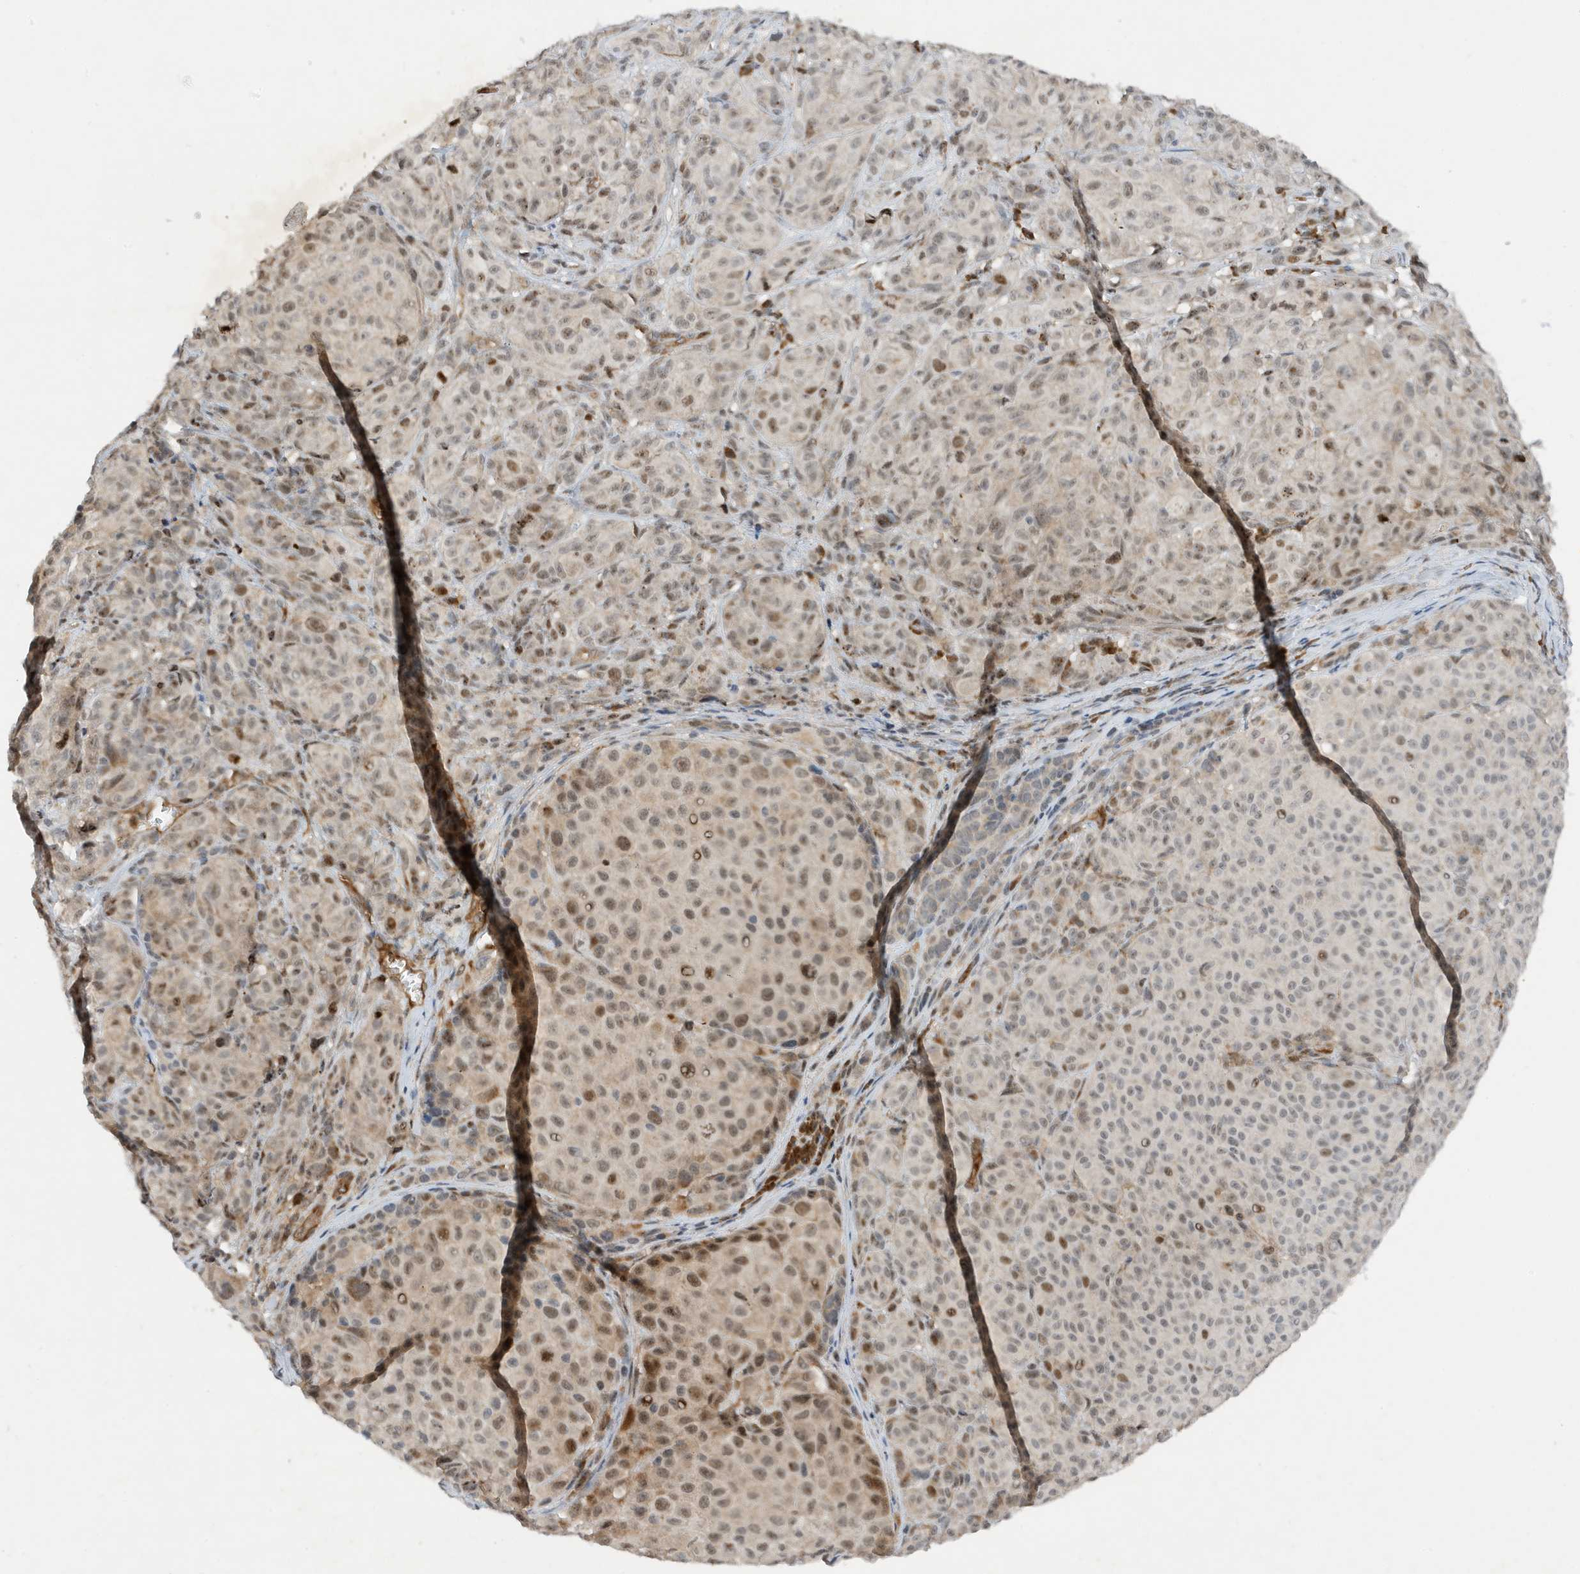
{"staining": {"intensity": "moderate", "quantity": "<25%", "location": "nuclear"}, "tissue": "melanoma", "cell_type": "Tumor cells", "image_type": "cancer", "snomed": [{"axis": "morphology", "description": "Malignant melanoma, NOS"}, {"axis": "topography", "description": "Skin"}], "caption": "Human malignant melanoma stained with a brown dye demonstrates moderate nuclear positive positivity in approximately <25% of tumor cells.", "gene": "MAST3", "patient": {"sex": "male", "age": 73}}